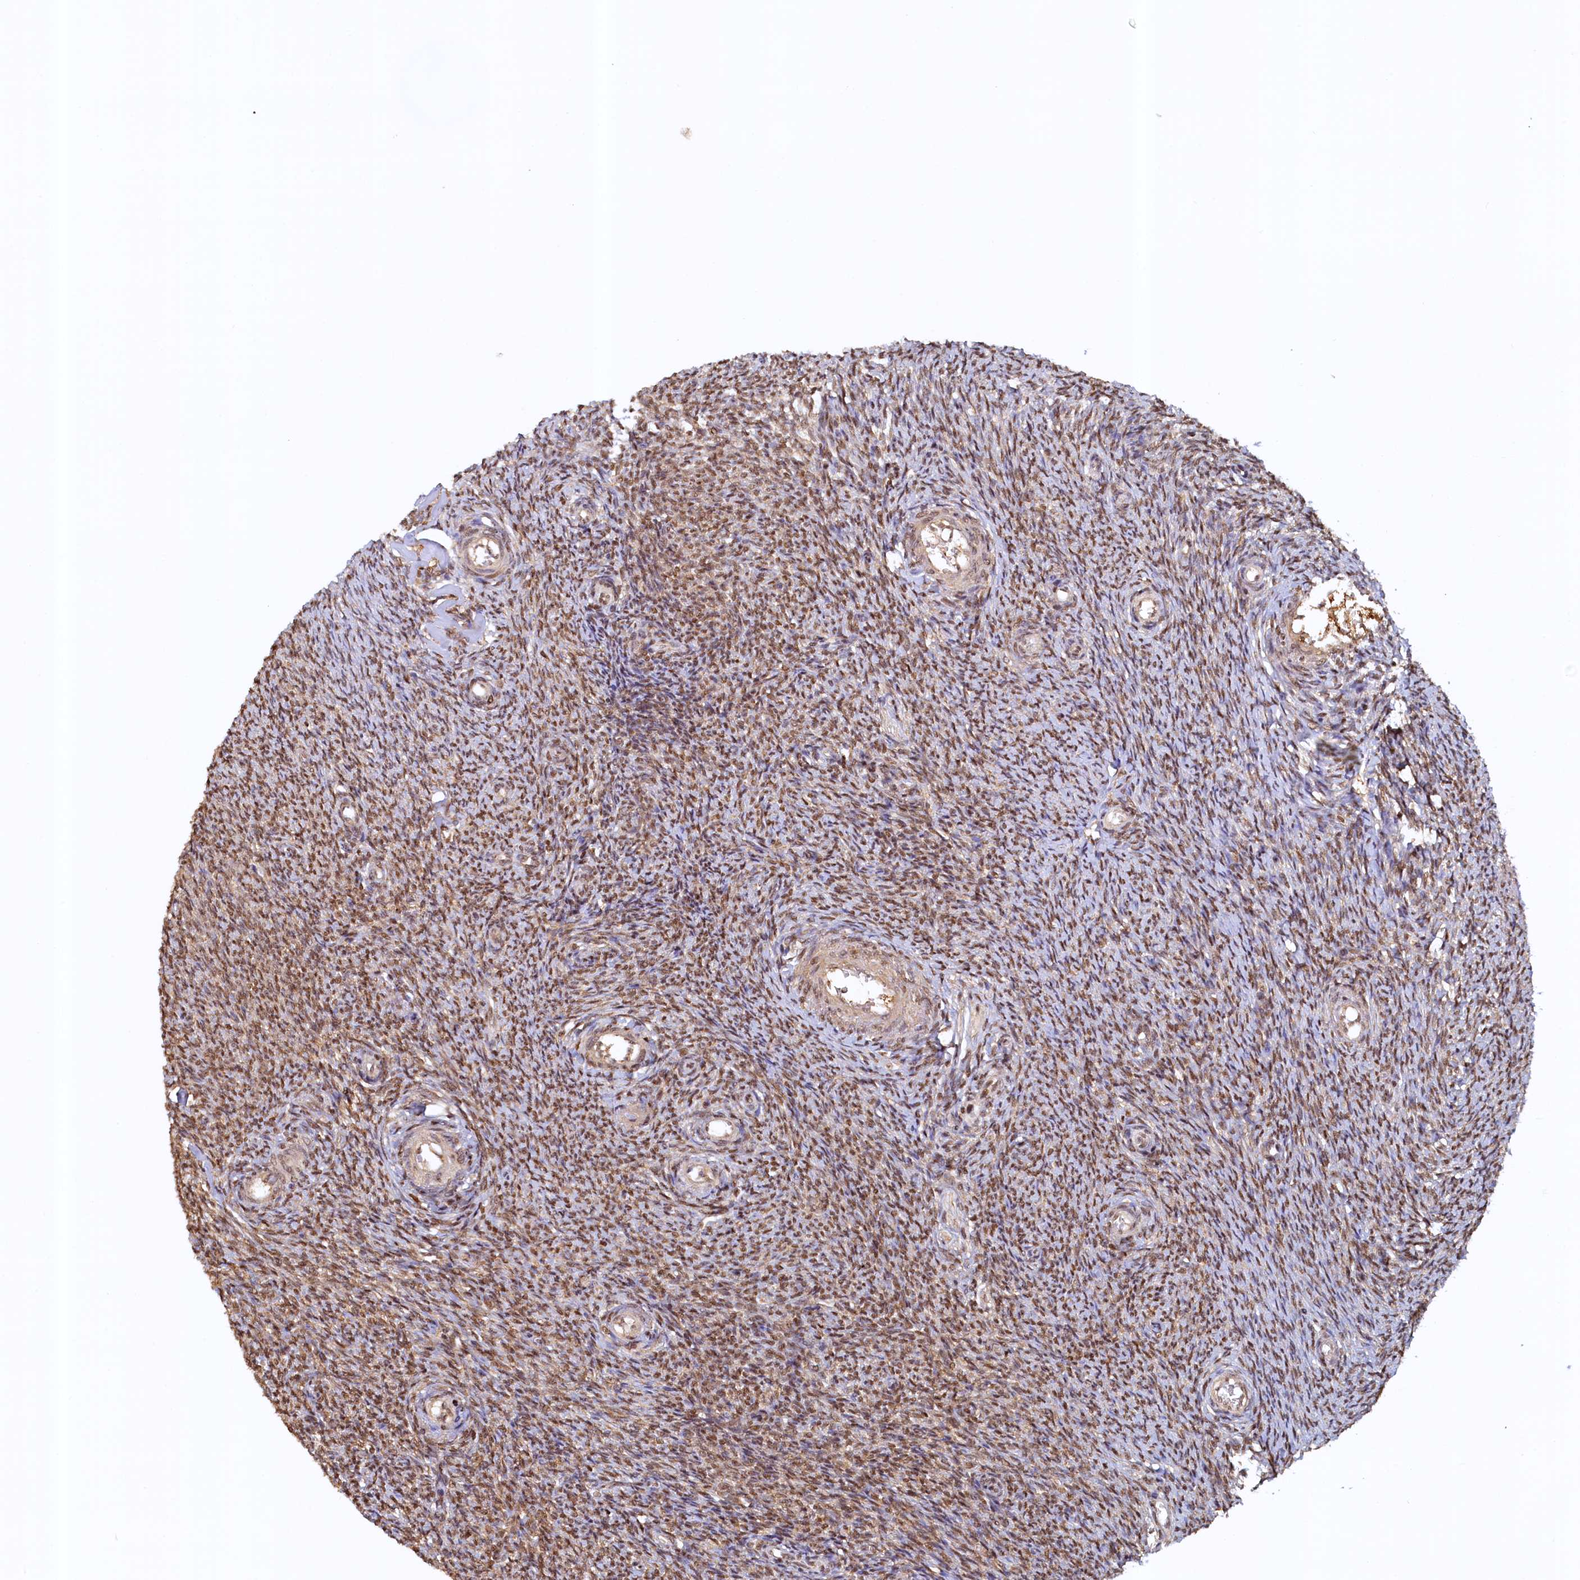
{"staining": {"intensity": "moderate", "quantity": ">75%", "location": "nuclear"}, "tissue": "ovary", "cell_type": "Ovarian stroma cells", "image_type": "normal", "snomed": [{"axis": "morphology", "description": "Normal tissue, NOS"}, {"axis": "topography", "description": "Ovary"}], "caption": "A brown stain labels moderate nuclear staining of a protein in ovarian stroma cells of benign human ovary. Ihc stains the protein of interest in brown and the nuclei are stained blue.", "gene": "UBL7", "patient": {"sex": "female", "age": 44}}